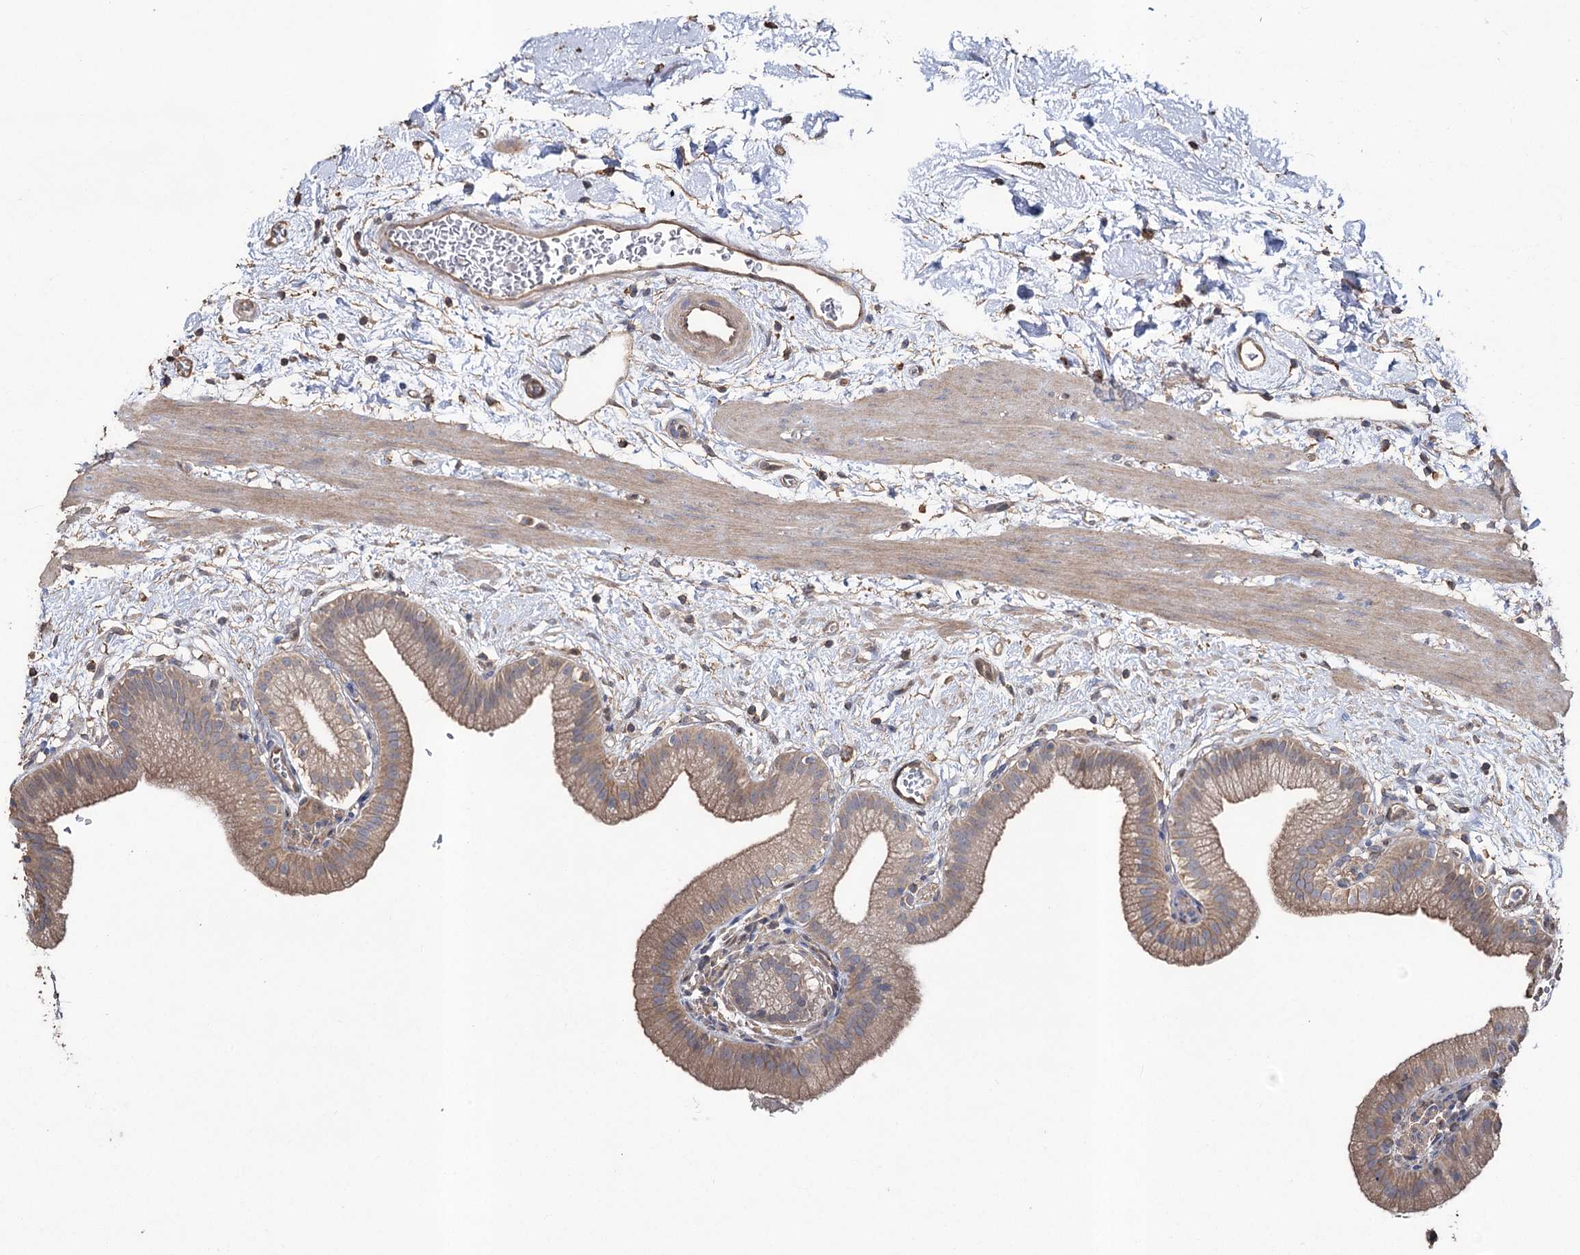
{"staining": {"intensity": "moderate", "quantity": ">75%", "location": "cytoplasmic/membranous"}, "tissue": "gallbladder", "cell_type": "Glandular cells", "image_type": "normal", "snomed": [{"axis": "morphology", "description": "Normal tissue, NOS"}, {"axis": "topography", "description": "Gallbladder"}], "caption": "The photomicrograph exhibits a brown stain indicating the presence of a protein in the cytoplasmic/membranous of glandular cells in gallbladder. (DAB IHC, brown staining for protein, blue staining for nuclei).", "gene": "FAM13B", "patient": {"sex": "male", "age": 55}}